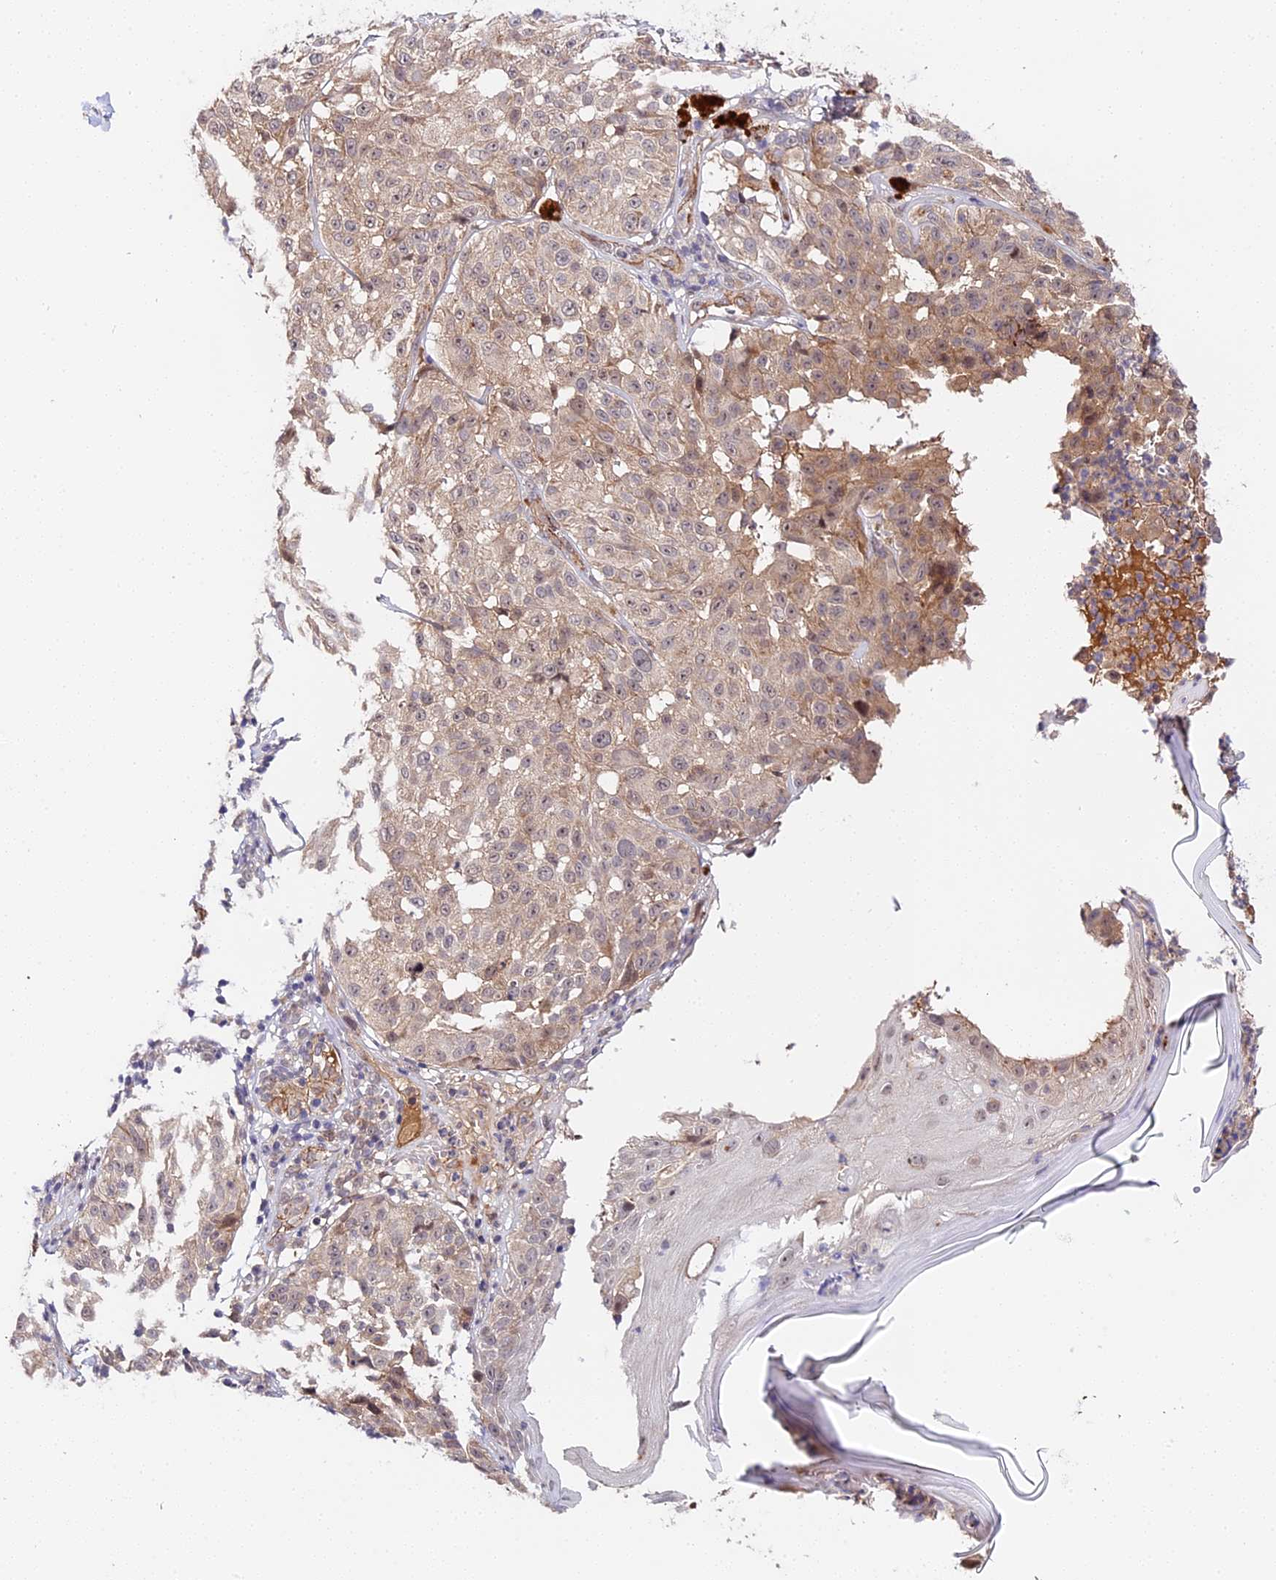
{"staining": {"intensity": "weak", "quantity": "25%-75%", "location": "cytoplasmic/membranous,nuclear"}, "tissue": "melanoma", "cell_type": "Tumor cells", "image_type": "cancer", "snomed": [{"axis": "morphology", "description": "Malignant melanoma, NOS"}, {"axis": "topography", "description": "Skin"}], "caption": "Malignant melanoma tissue exhibits weak cytoplasmic/membranous and nuclear positivity in approximately 25%-75% of tumor cells", "gene": "IMPACT", "patient": {"sex": "female", "age": 46}}